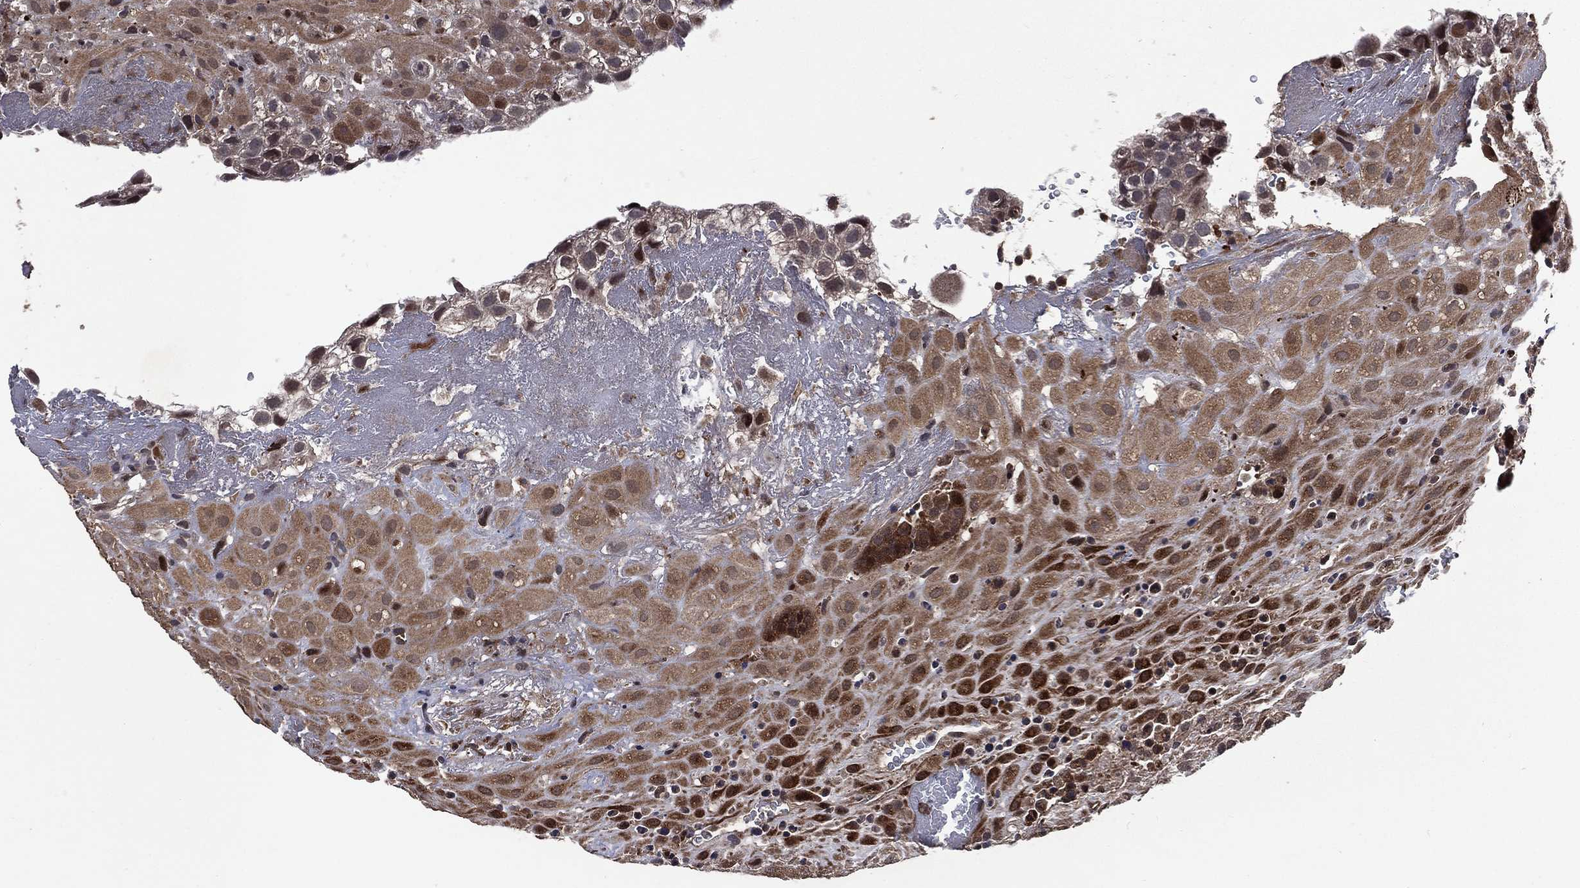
{"staining": {"intensity": "weak", "quantity": ">75%", "location": "cytoplasmic/membranous"}, "tissue": "placenta", "cell_type": "Decidual cells", "image_type": "normal", "snomed": [{"axis": "morphology", "description": "Normal tissue, NOS"}, {"axis": "topography", "description": "Placenta"}], "caption": "Decidual cells reveal weak cytoplasmic/membranous positivity in about >75% of cells in normal placenta. (Stains: DAB (3,3'-diaminobenzidine) in brown, nuclei in blue, Microscopy: brightfield microscopy at high magnification).", "gene": "LENG8", "patient": {"sex": "female", "age": 19}}